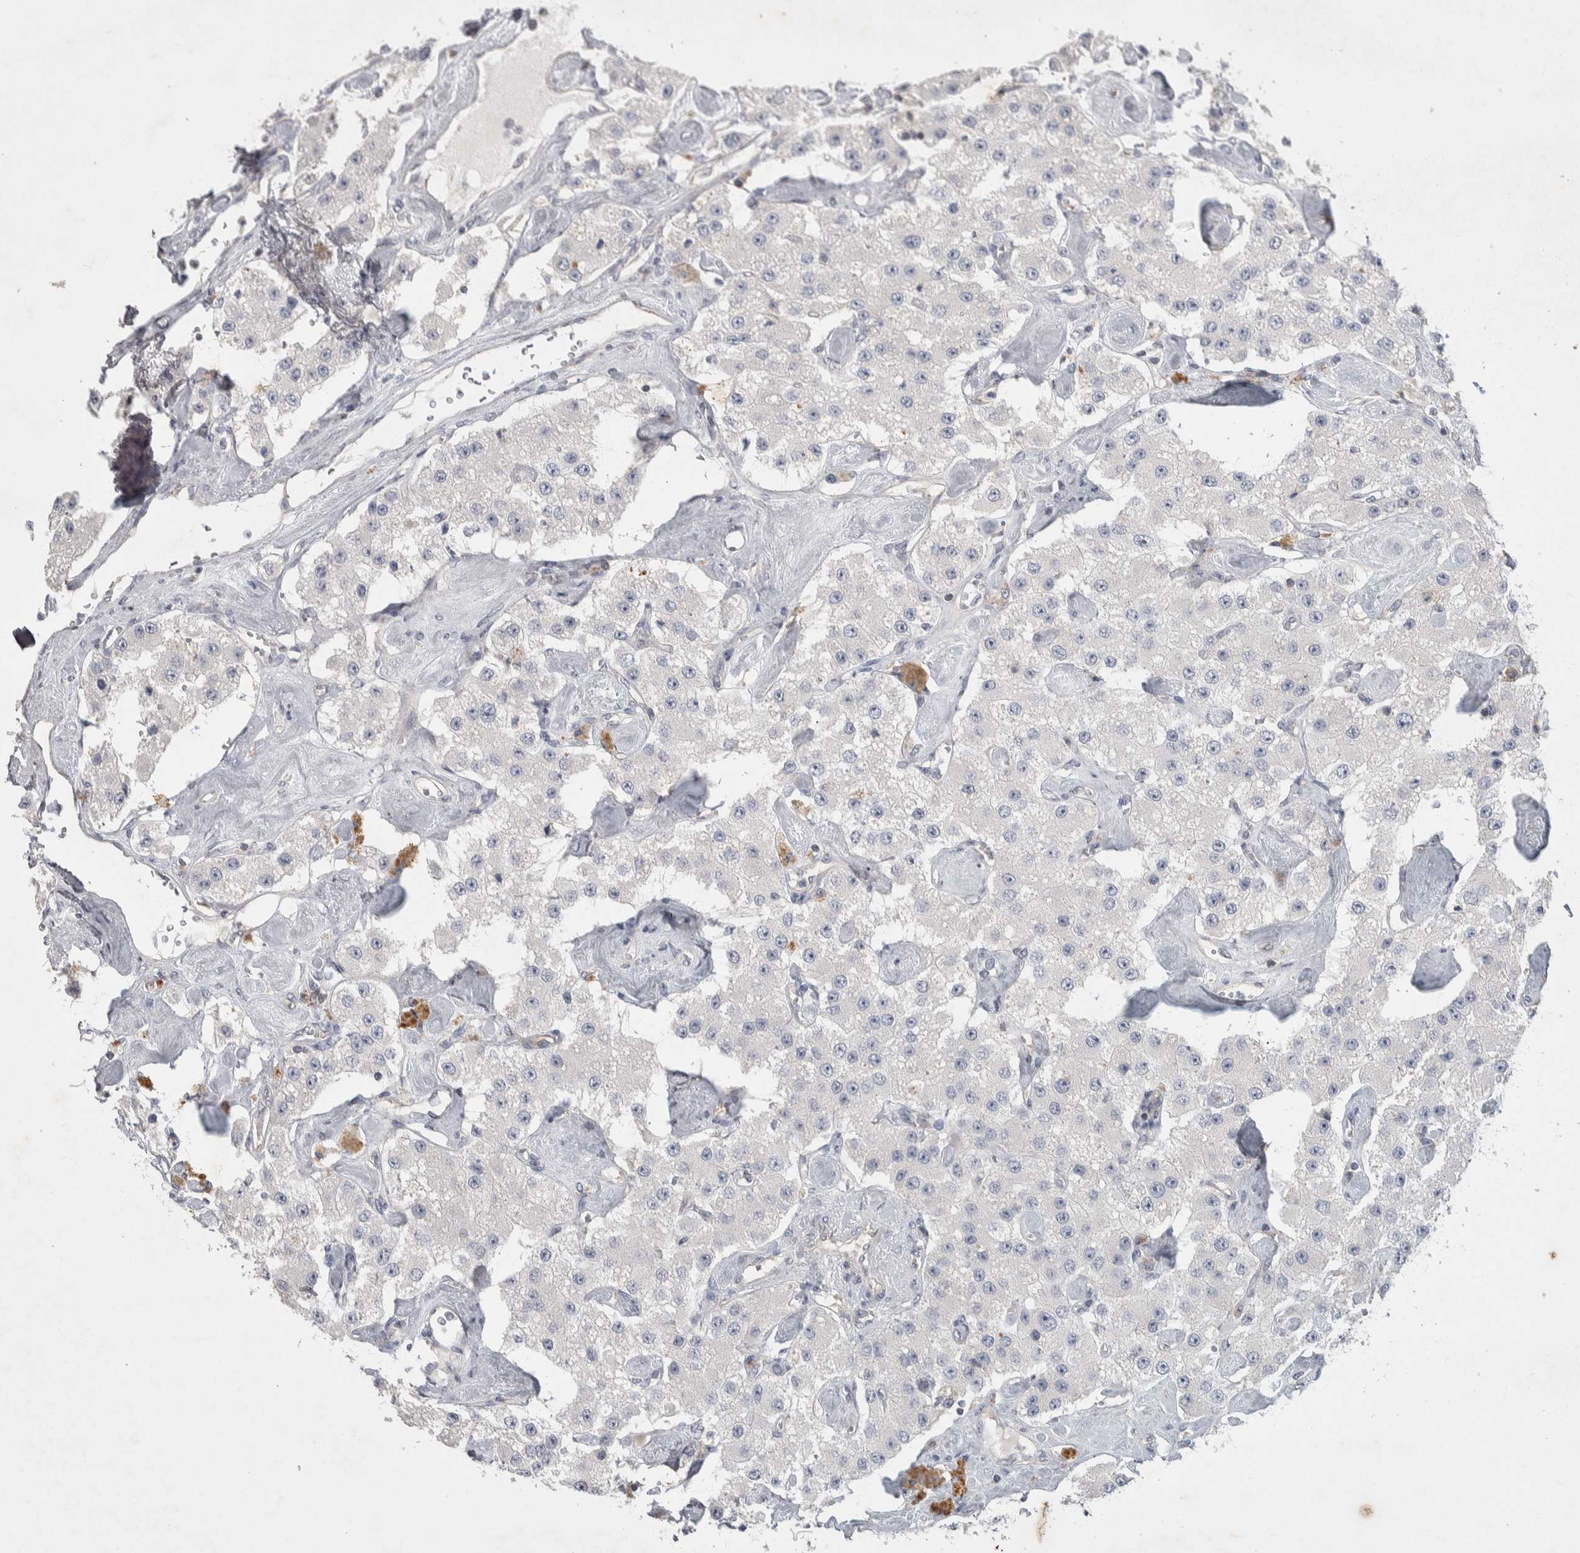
{"staining": {"intensity": "negative", "quantity": "none", "location": "none"}, "tissue": "carcinoid", "cell_type": "Tumor cells", "image_type": "cancer", "snomed": [{"axis": "morphology", "description": "Carcinoid, malignant, NOS"}, {"axis": "topography", "description": "Pancreas"}], "caption": "Protein analysis of malignant carcinoid reveals no significant expression in tumor cells. The staining is performed using DAB brown chromogen with nuclei counter-stained in using hematoxylin.", "gene": "NFKB2", "patient": {"sex": "male", "age": 41}}